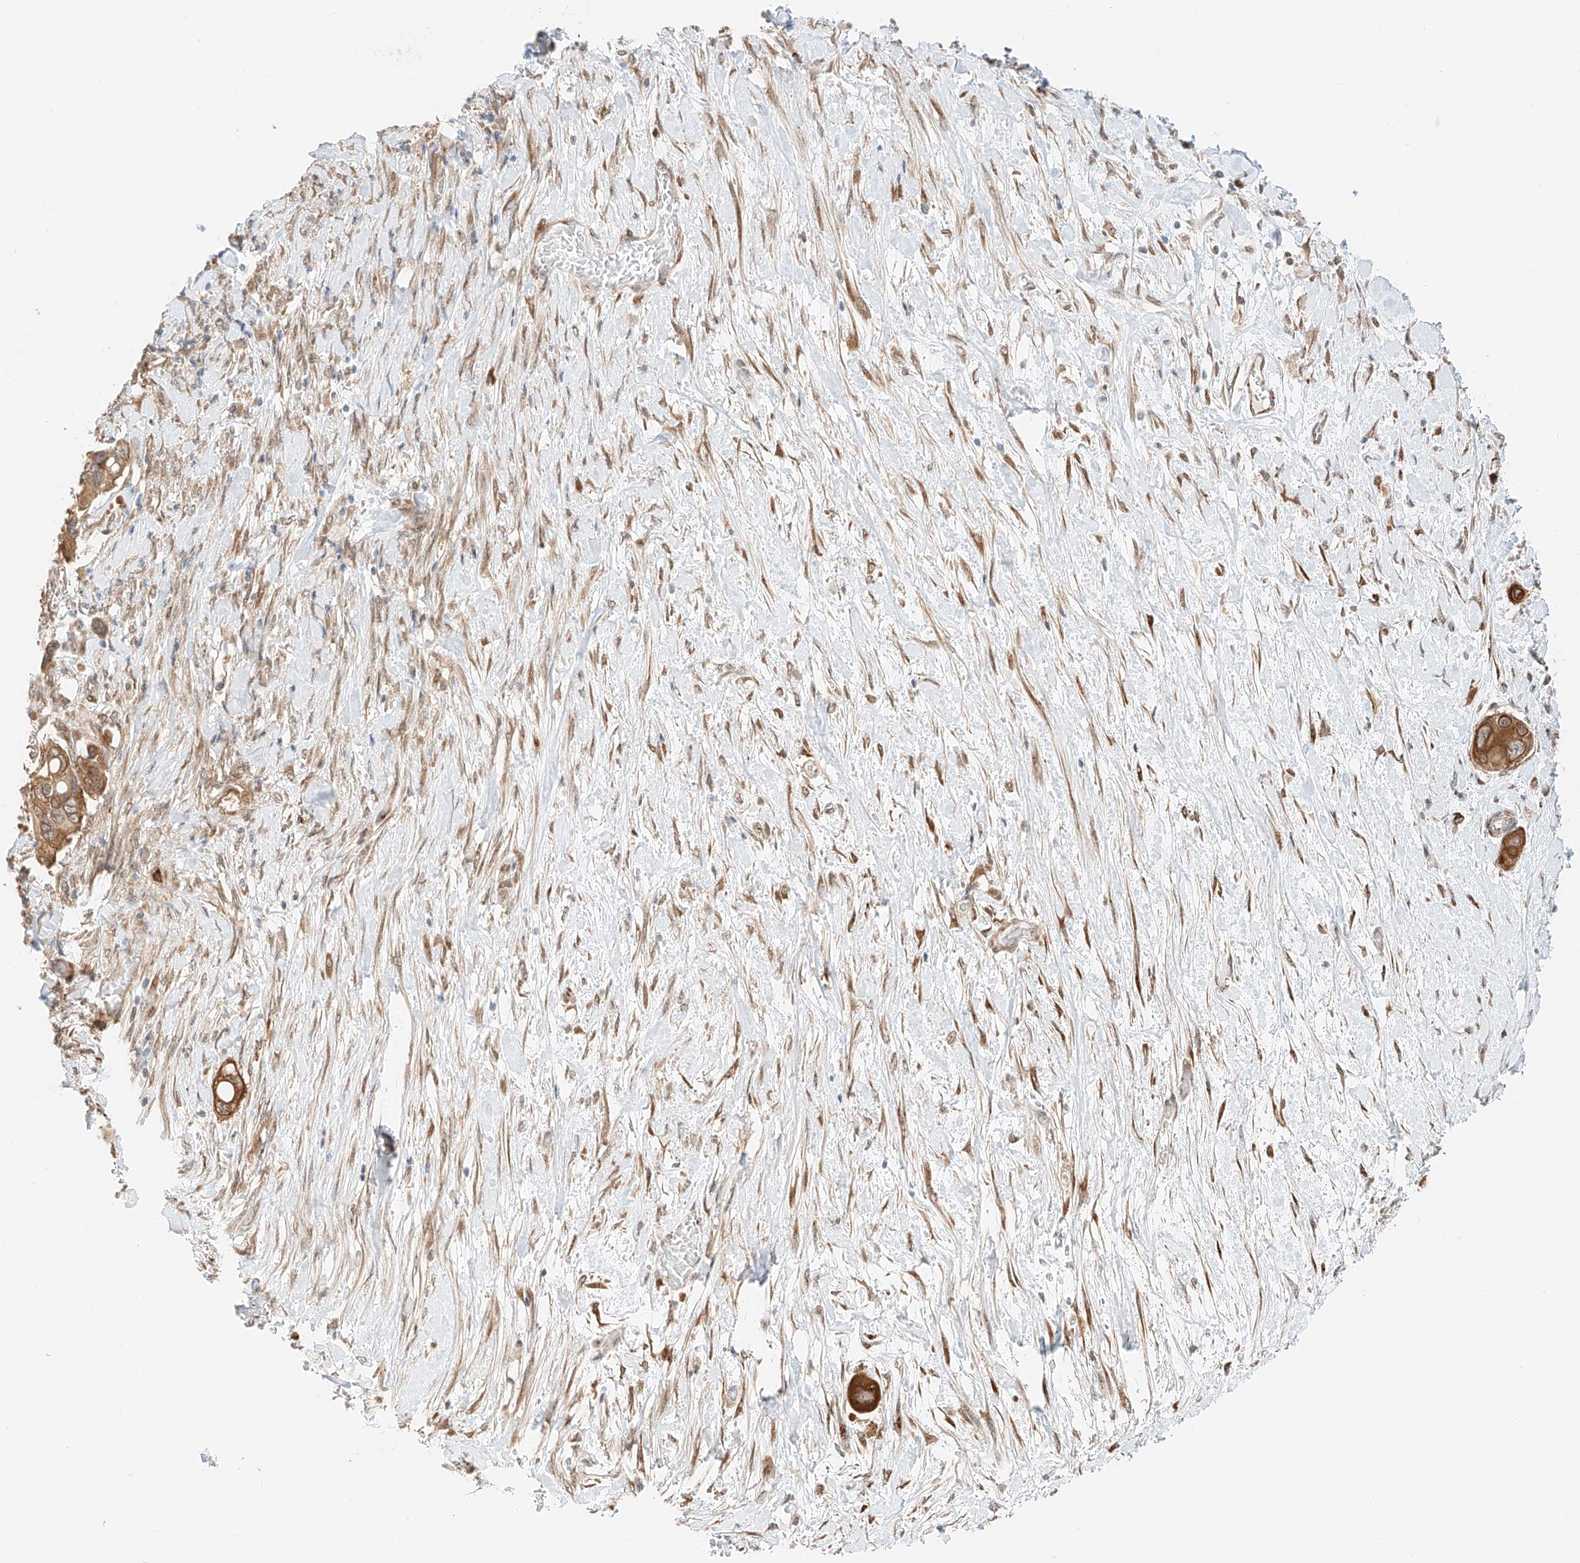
{"staining": {"intensity": "moderate", "quantity": ">75%", "location": "cytoplasmic/membranous"}, "tissue": "pancreatic cancer", "cell_type": "Tumor cells", "image_type": "cancer", "snomed": [{"axis": "morphology", "description": "Adenocarcinoma, NOS"}, {"axis": "topography", "description": "Pancreas"}], "caption": "Protein expression analysis of pancreatic cancer reveals moderate cytoplasmic/membranous expression in approximately >75% of tumor cells.", "gene": "CARMIL1", "patient": {"sex": "male", "age": 68}}